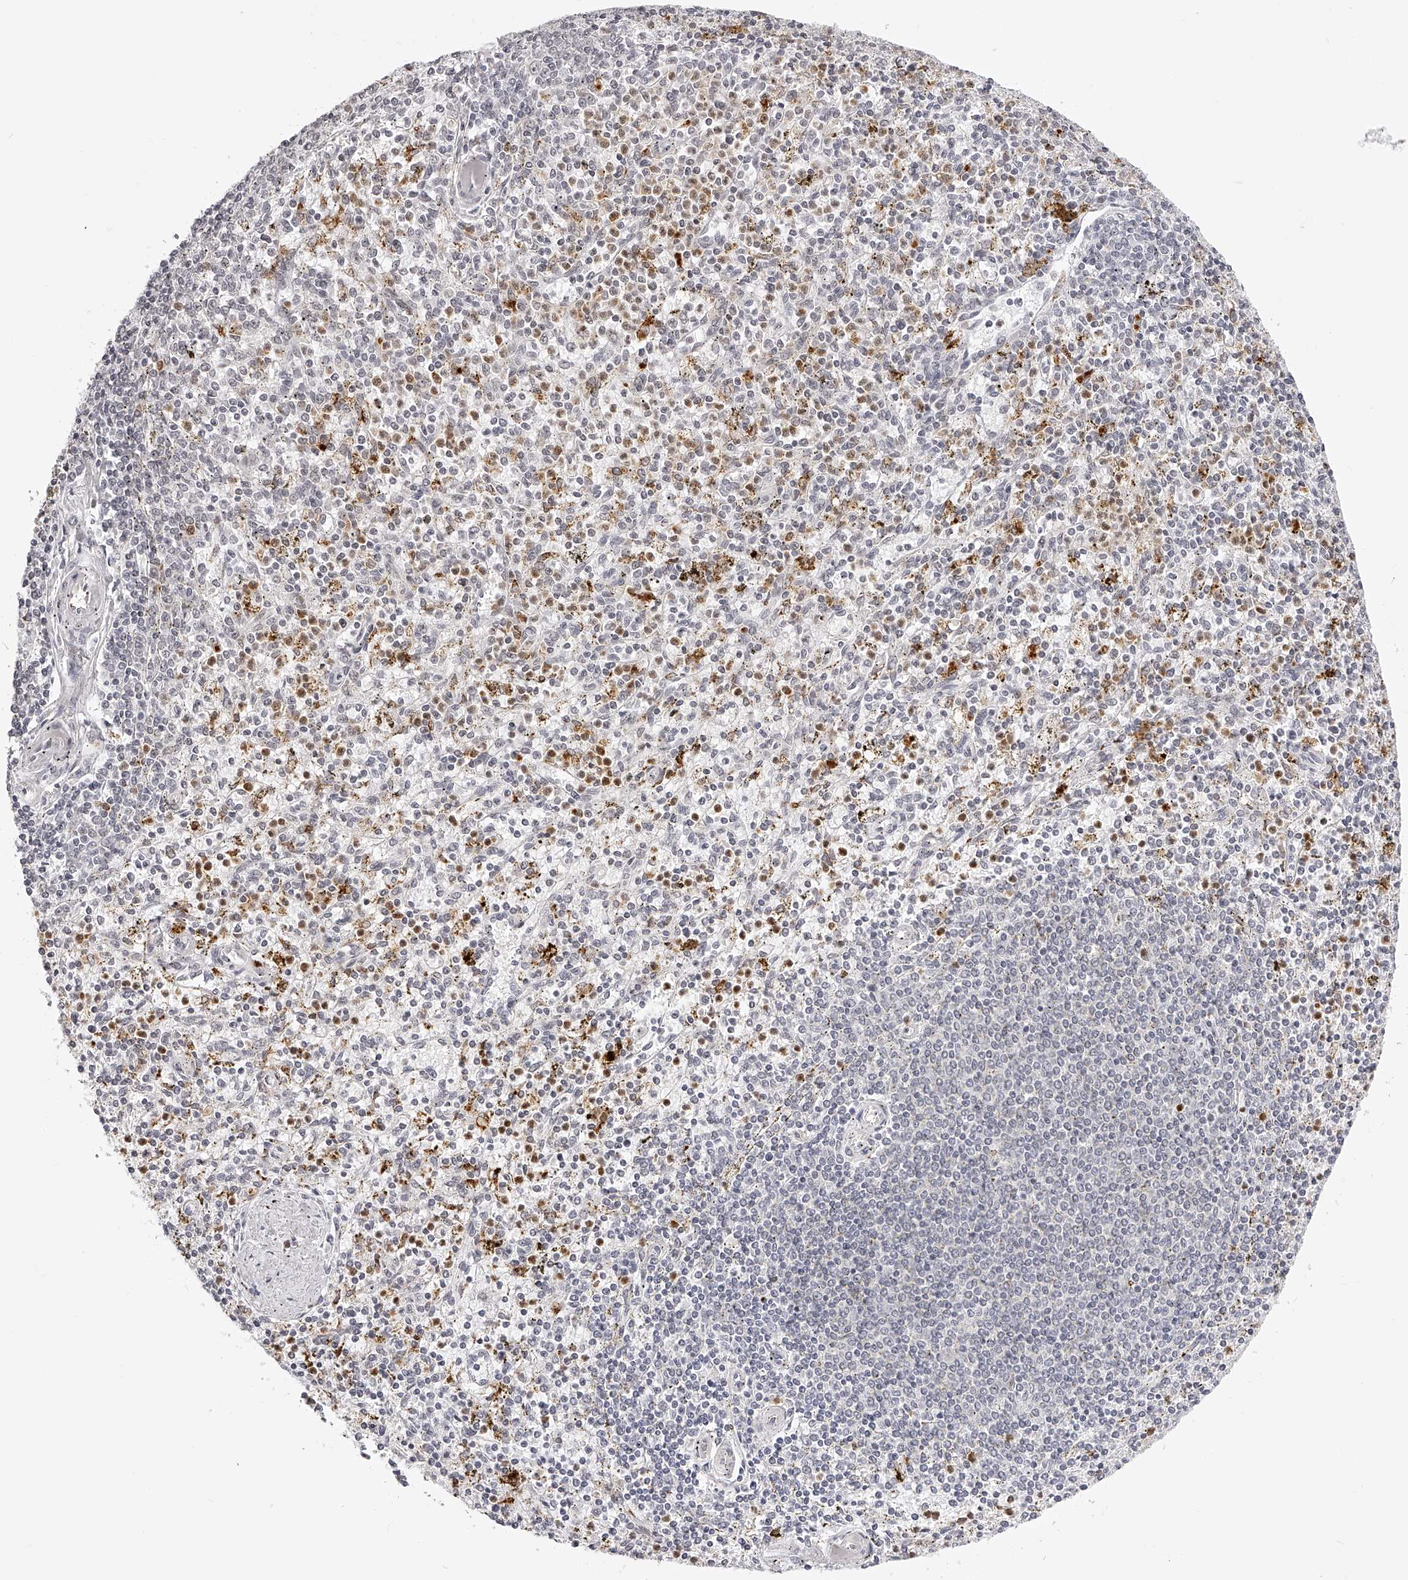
{"staining": {"intensity": "moderate", "quantity": "<25%", "location": "nuclear"}, "tissue": "spleen", "cell_type": "Cells in red pulp", "image_type": "normal", "snomed": [{"axis": "morphology", "description": "Normal tissue, NOS"}, {"axis": "topography", "description": "Spleen"}], "caption": "High-magnification brightfield microscopy of unremarkable spleen stained with DAB (brown) and counterstained with hematoxylin (blue). cells in red pulp exhibit moderate nuclear staining is seen in approximately<25% of cells. The protein is stained brown, and the nuclei are stained in blue (DAB IHC with brightfield microscopy, high magnification).", "gene": "PLEKHG1", "patient": {"sex": "male", "age": 72}}